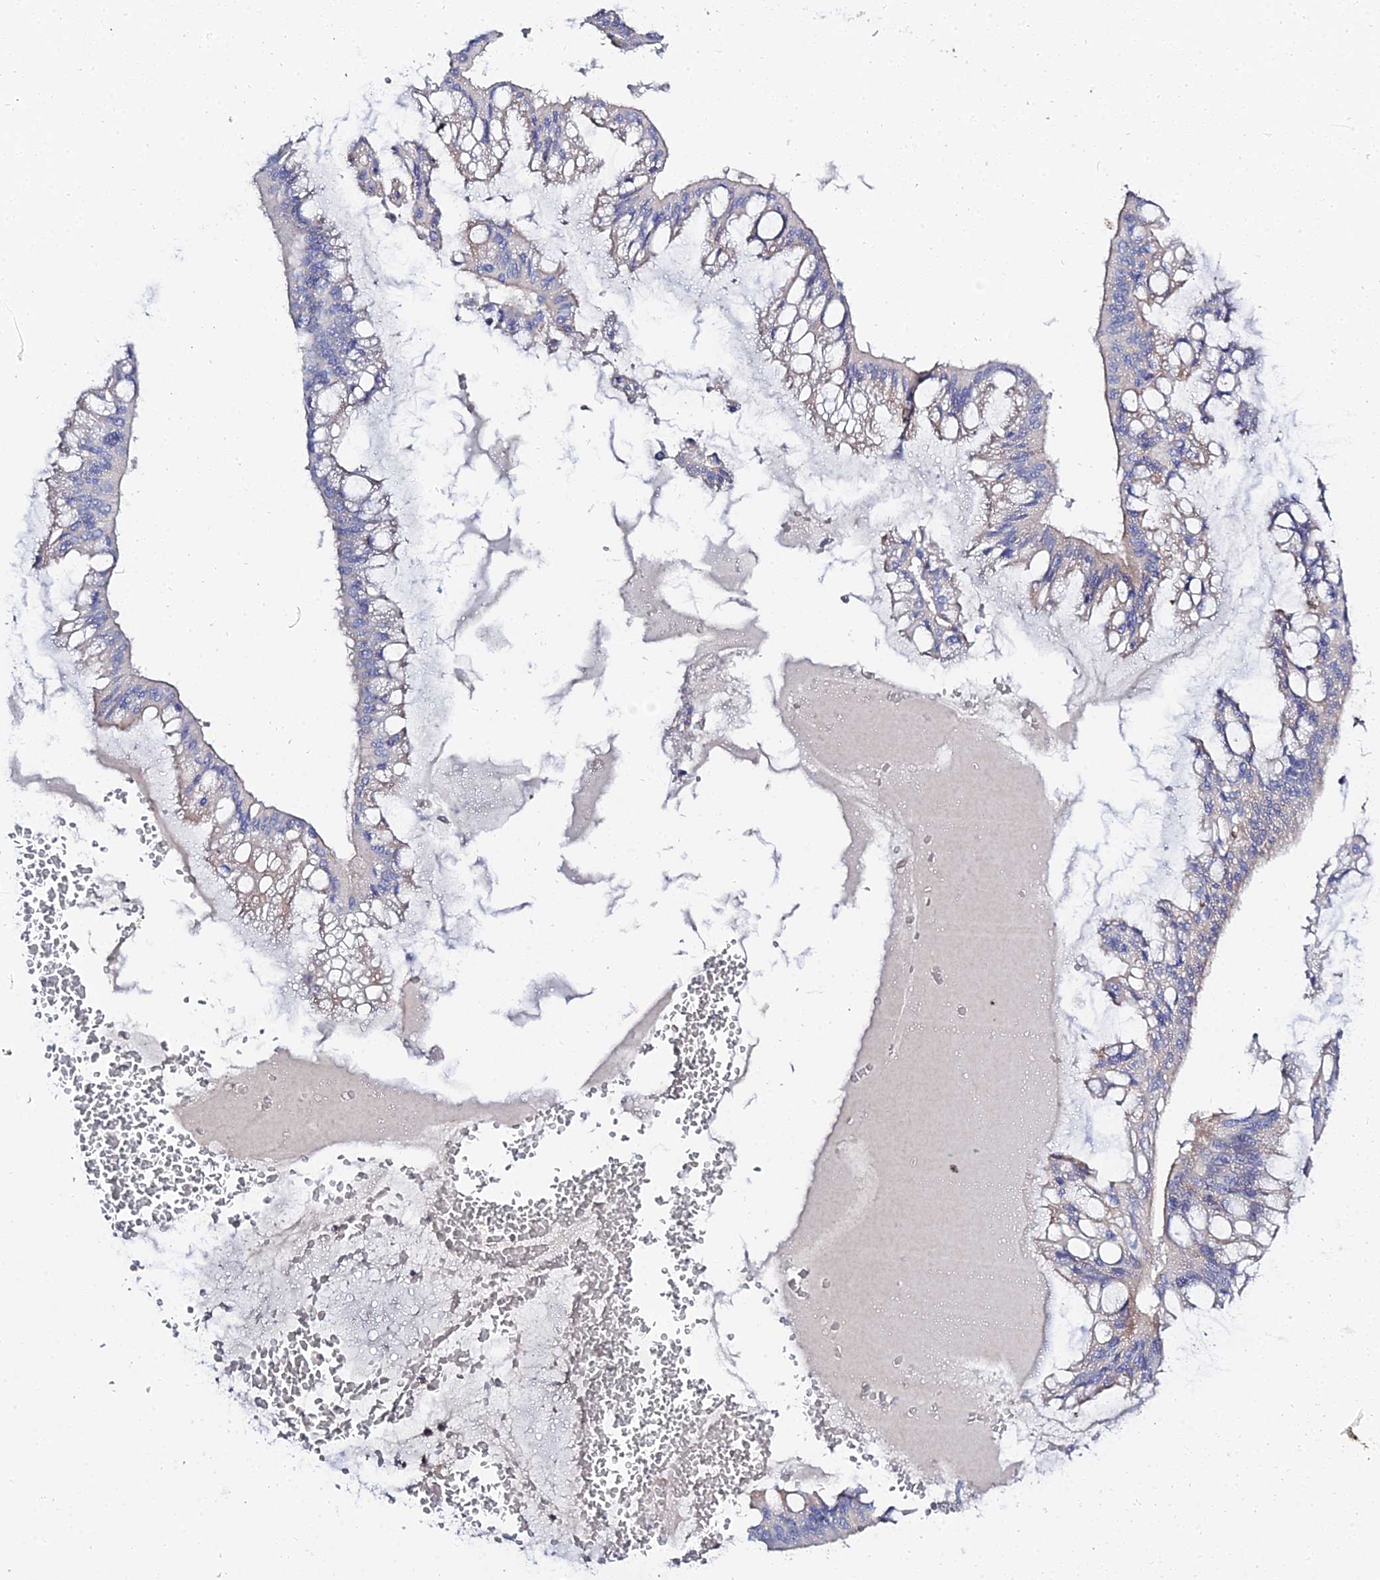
{"staining": {"intensity": "negative", "quantity": "none", "location": "none"}, "tissue": "ovarian cancer", "cell_type": "Tumor cells", "image_type": "cancer", "snomed": [{"axis": "morphology", "description": "Cystadenocarcinoma, mucinous, NOS"}, {"axis": "topography", "description": "Ovary"}], "caption": "This is an immunohistochemistry photomicrograph of ovarian cancer. There is no positivity in tumor cells.", "gene": "APOBEC3H", "patient": {"sex": "female", "age": 73}}